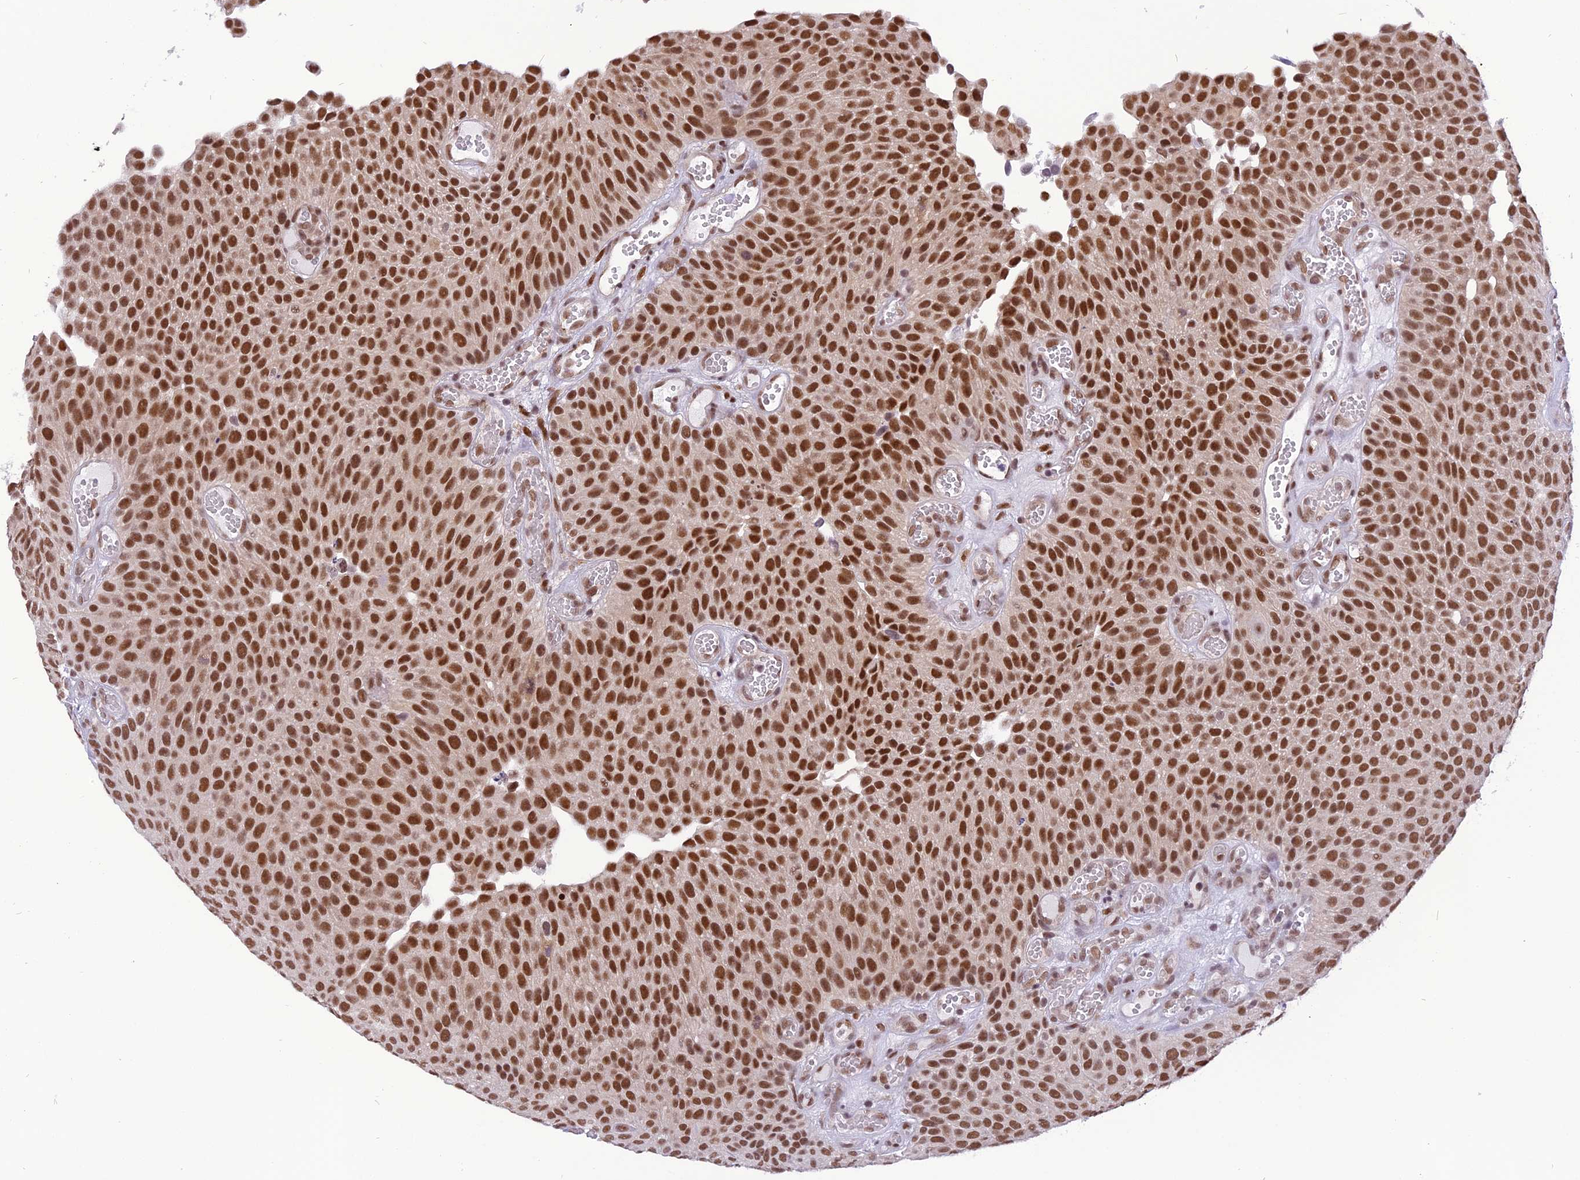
{"staining": {"intensity": "strong", "quantity": ">75%", "location": "nuclear"}, "tissue": "urothelial cancer", "cell_type": "Tumor cells", "image_type": "cancer", "snomed": [{"axis": "morphology", "description": "Urothelial carcinoma, Low grade"}, {"axis": "topography", "description": "Urinary bladder"}], "caption": "Strong nuclear protein staining is appreciated in approximately >75% of tumor cells in urothelial carcinoma (low-grade).", "gene": "IRF2BP1", "patient": {"sex": "male", "age": 89}}